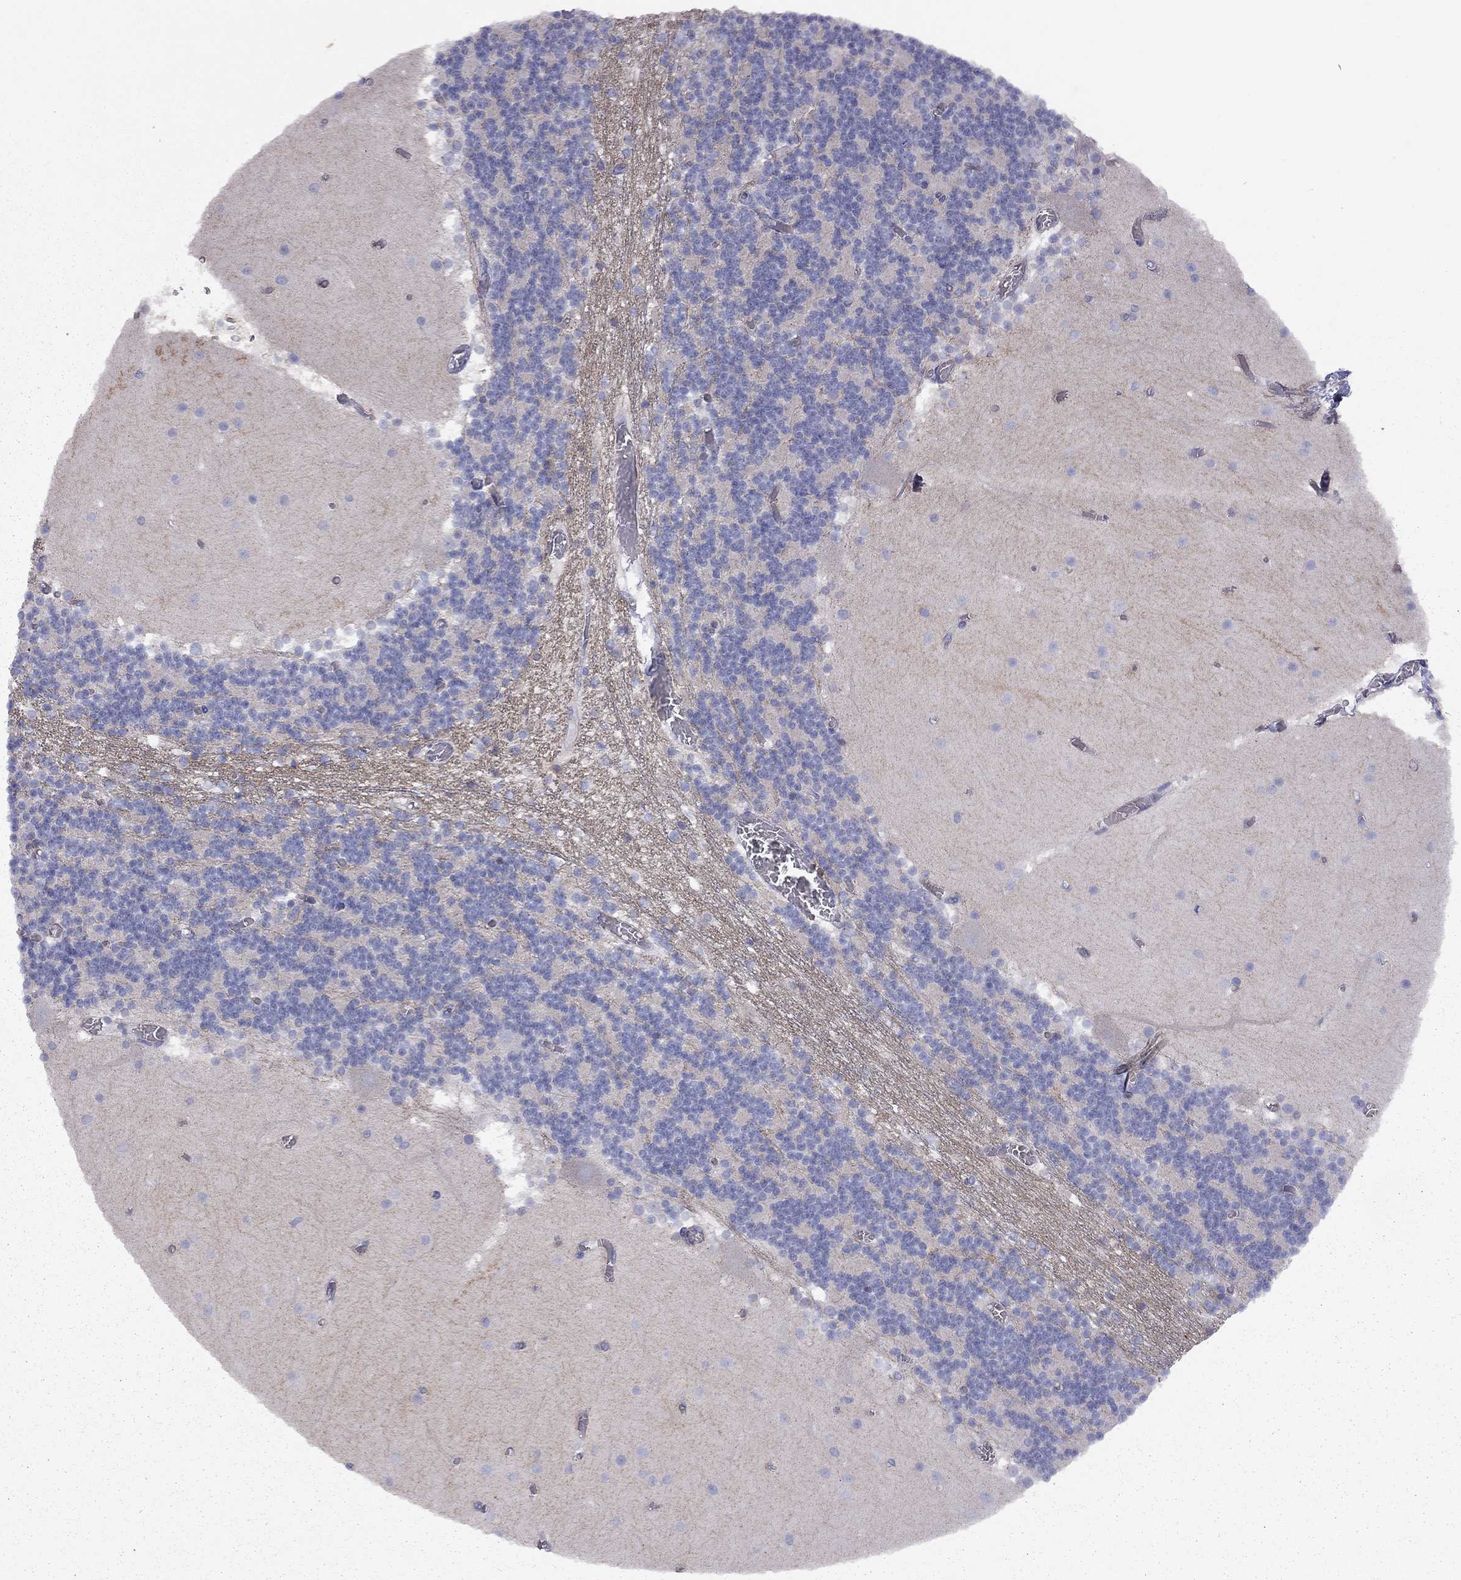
{"staining": {"intensity": "negative", "quantity": "none", "location": "none"}, "tissue": "cerebellum", "cell_type": "Cells in granular layer", "image_type": "normal", "snomed": [{"axis": "morphology", "description": "Normal tissue, NOS"}, {"axis": "topography", "description": "Cerebellum"}], "caption": "An immunohistochemistry histopathology image of benign cerebellum is shown. There is no staining in cells in granular layer of cerebellum. (DAB (3,3'-diaminobenzidine) IHC with hematoxylin counter stain).", "gene": "GPRC5B", "patient": {"sex": "female", "age": 28}}